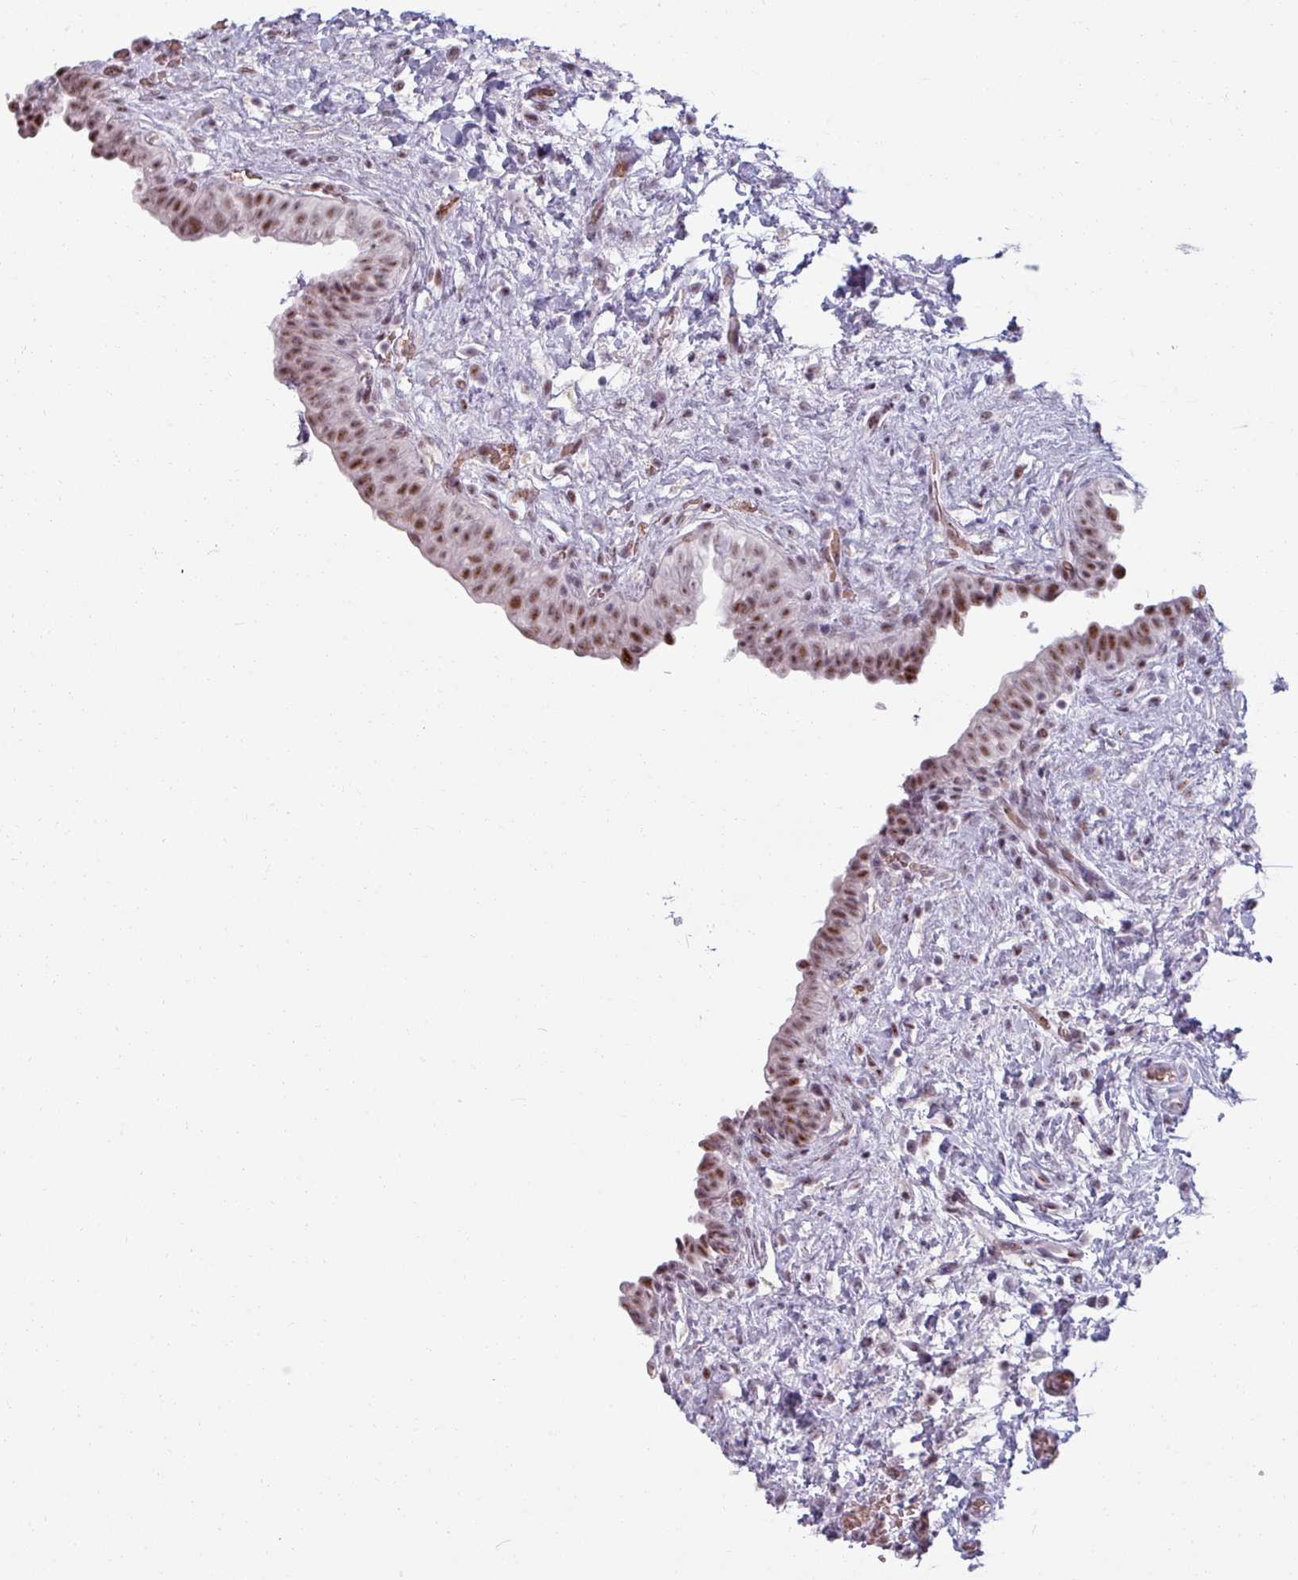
{"staining": {"intensity": "strong", "quantity": ">75%", "location": "nuclear"}, "tissue": "urinary bladder", "cell_type": "Urothelial cells", "image_type": "normal", "snomed": [{"axis": "morphology", "description": "Normal tissue, NOS"}, {"axis": "topography", "description": "Urinary bladder"}], "caption": "DAB (3,3'-diaminobenzidine) immunohistochemical staining of benign urinary bladder reveals strong nuclear protein positivity in approximately >75% of urothelial cells. (IHC, brightfield microscopy, high magnification).", "gene": "NCOR1", "patient": {"sex": "male", "age": 69}}